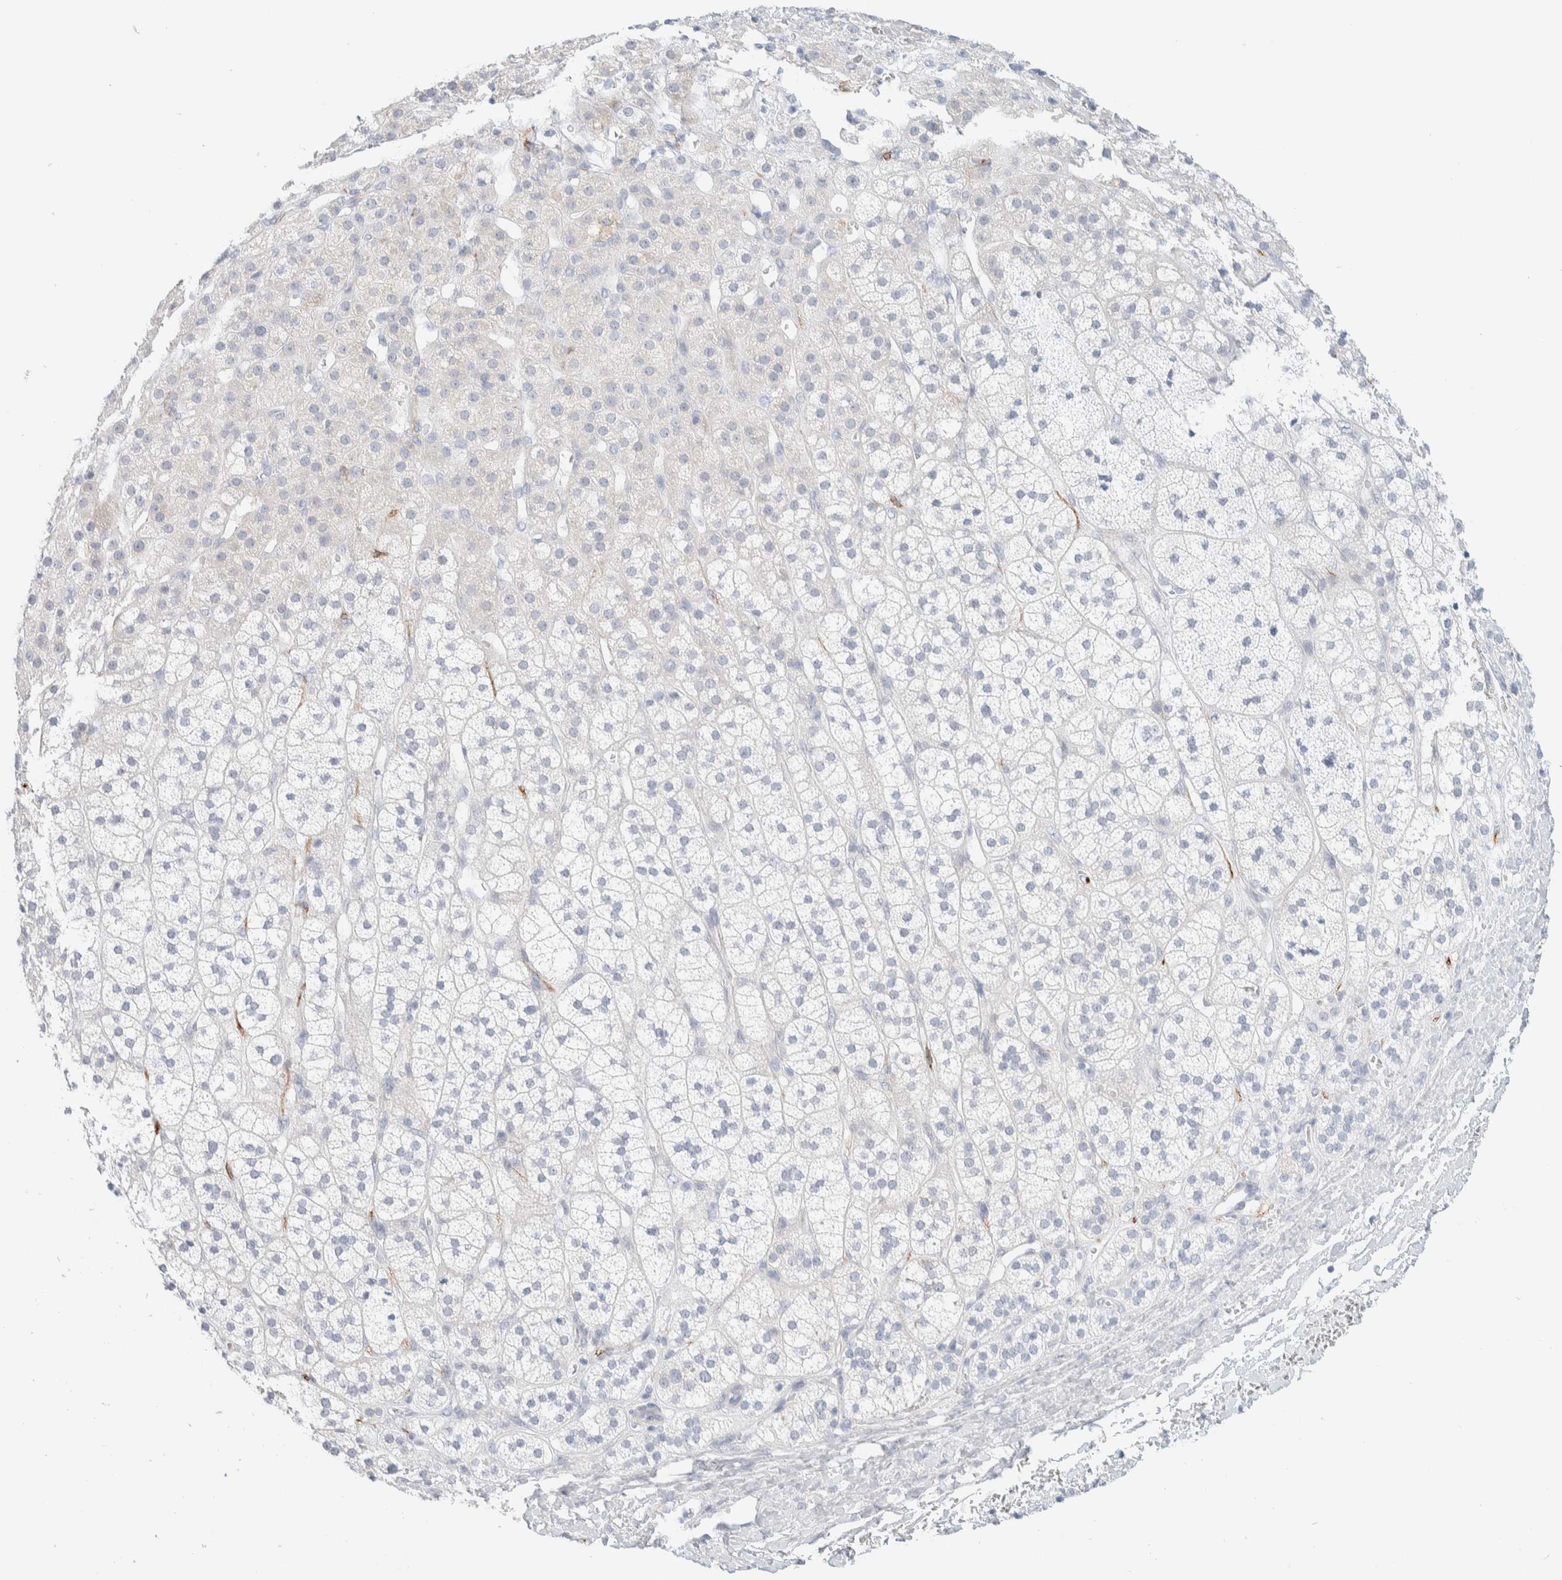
{"staining": {"intensity": "moderate", "quantity": "<25%", "location": "cytoplasmic/membranous"}, "tissue": "adrenal gland", "cell_type": "Glandular cells", "image_type": "normal", "snomed": [{"axis": "morphology", "description": "Normal tissue, NOS"}, {"axis": "topography", "description": "Adrenal gland"}], "caption": "A brown stain shows moderate cytoplasmic/membranous staining of a protein in glandular cells of normal adrenal gland.", "gene": "ATCAY", "patient": {"sex": "male", "age": 56}}